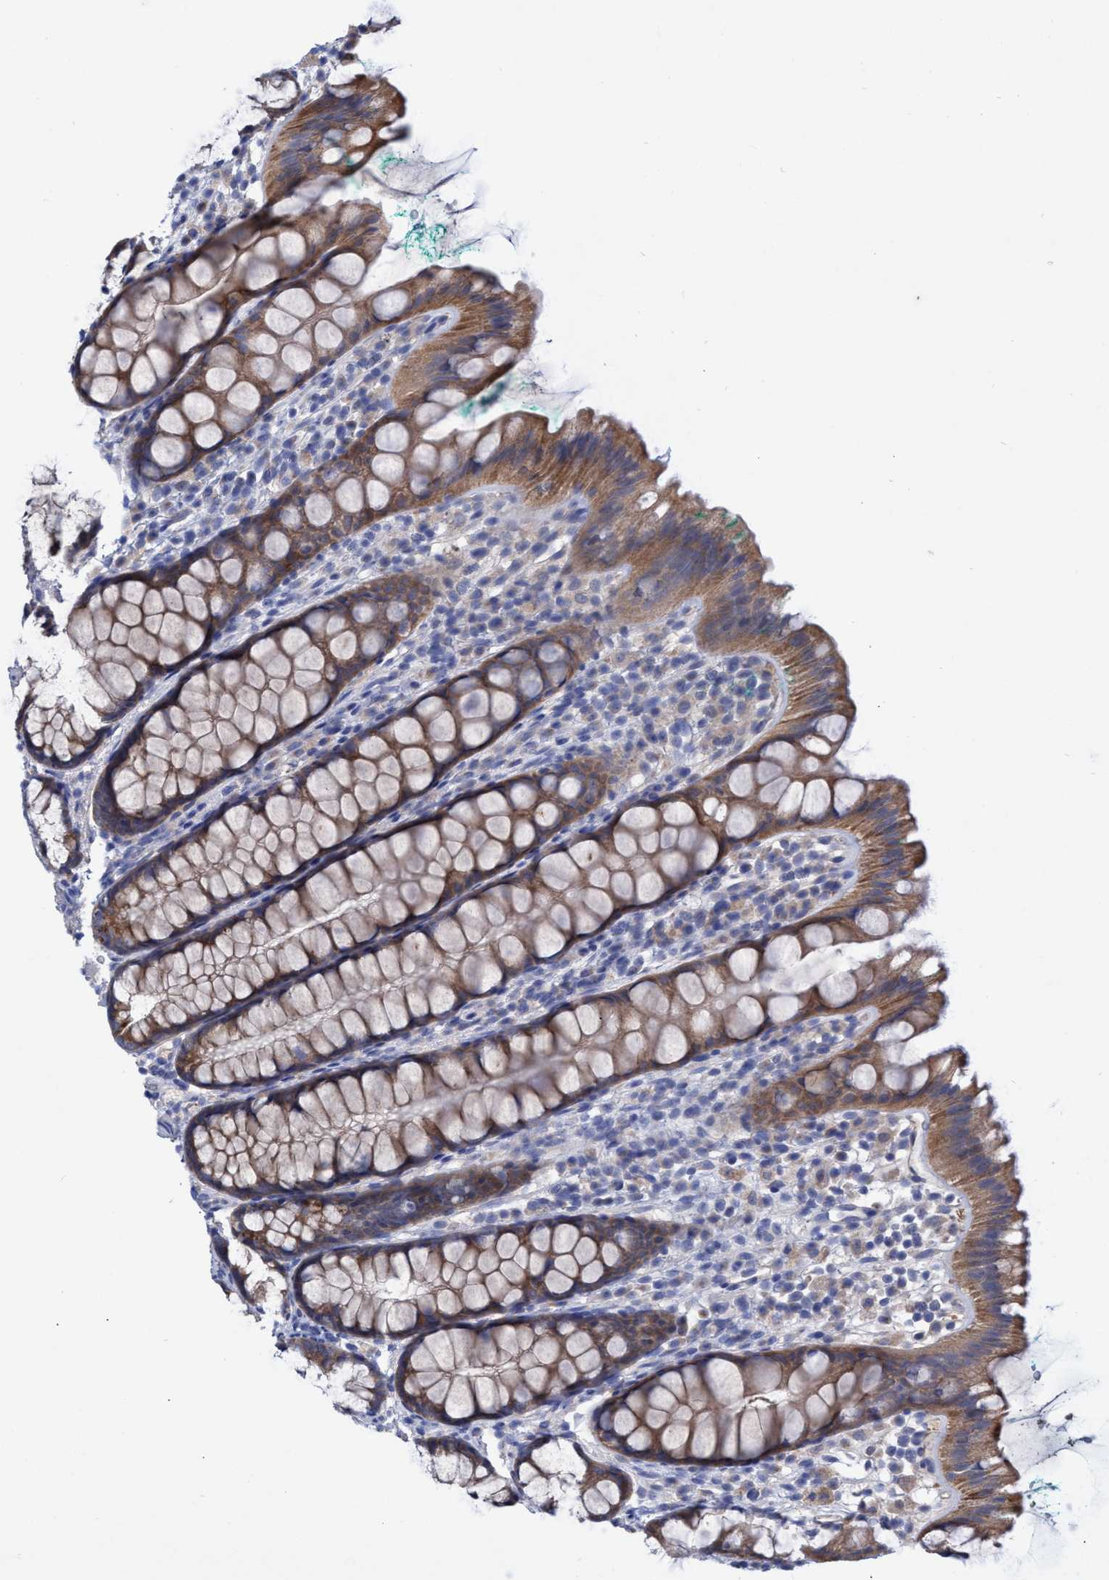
{"staining": {"intensity": "moderate", "quantity": ">75%", "location": "cytoplasmic/membranous"}, "tissue": "rectum", "cell_type": "Glandular cells", "image_type": "normal", "snomed": [{"axis": "morphology", "description": "Normal tissue, NOS"}, {"axis": "topography", "description": "Rectum"}], "caption": "Rectum stained with DAB immunohistochemistry demonstrates medium levels of moderate cytoplasmic/membranous expression in about >75% of glandular cells.", "gene": "SVEP1", "patient": {"sex": "female", "age": 65}}